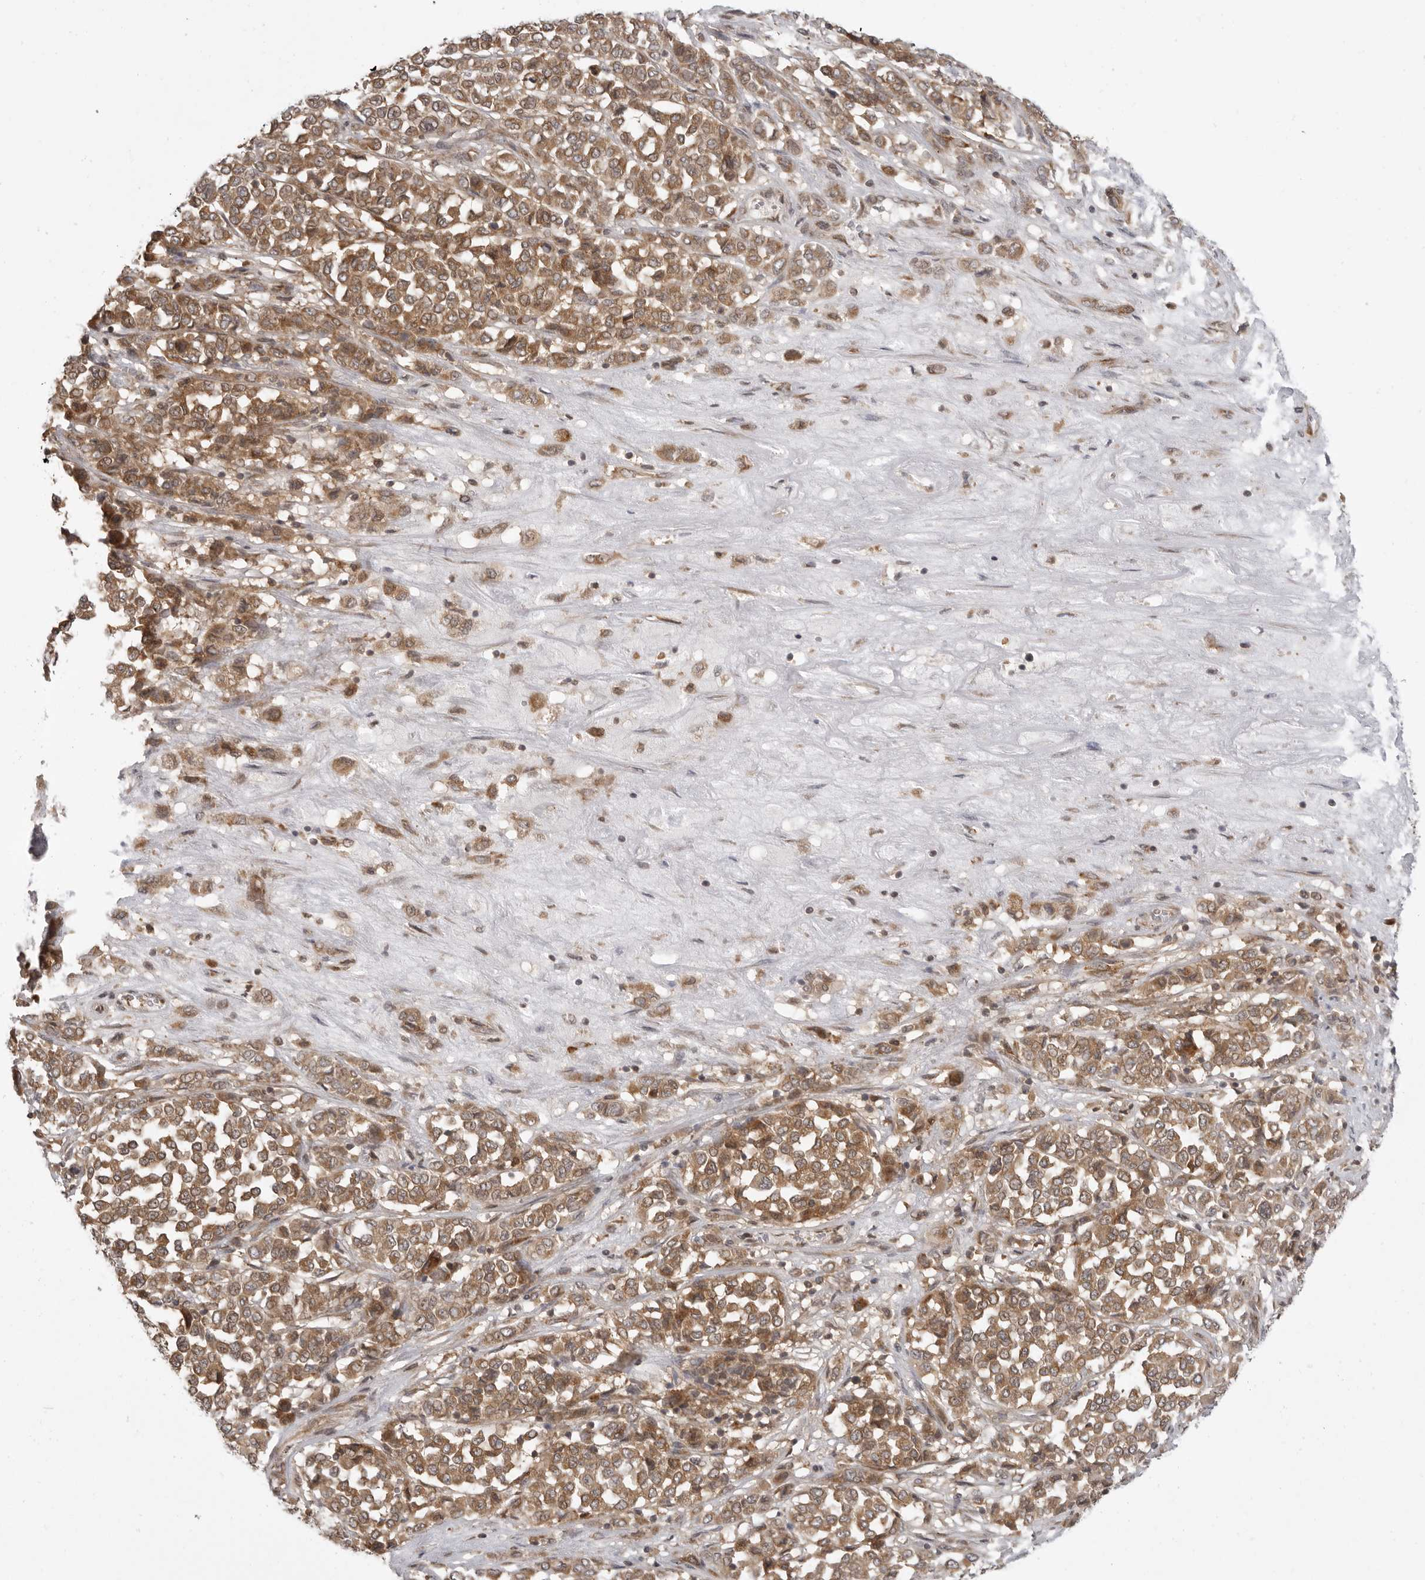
{"staining": {"intensity": "moderate", "quantity": ">75%", "location": "cytoplasmic/membranous"}, "tissue": "melanoma", "cell_type": "Tumor cells", "image_type": "cancer", "snomed": [{"axis": "morphology", "description": "Malignant melanoma, Metastatic site"}, {"axis": "topography", "description": "Pancreas"}], "caption": "Immunohistochemistry (IHC) of human malignant melanoma (metastatic site) reveals medium levels of moderate cytoplasmic/membranous staining in approximately >75% of tumor cells.", "gene": "PRRC2A", "patient": {"sex": "female", "age": 30}}